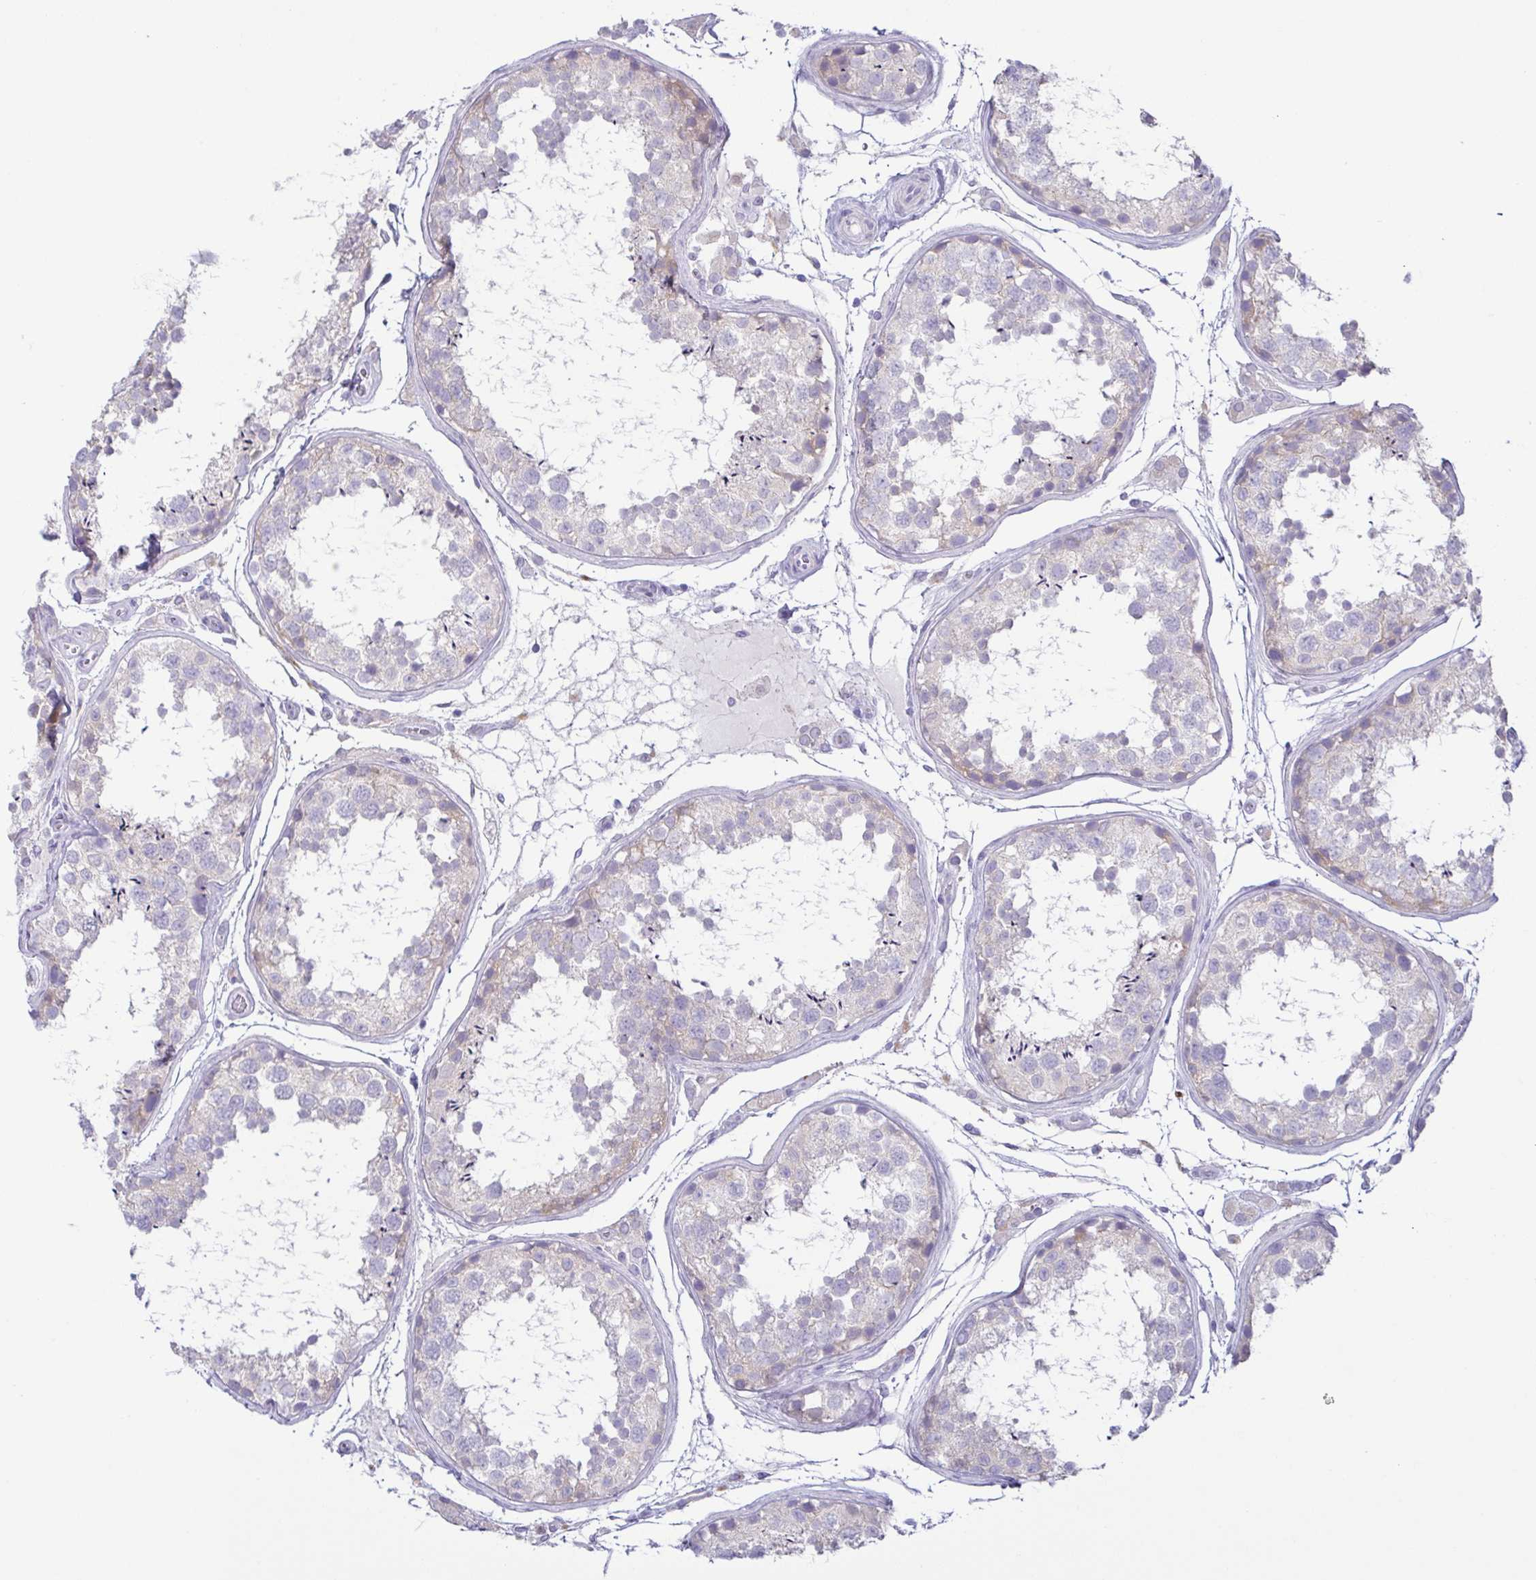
{"staining": {"intensity": "negative", "quantity": "none", "location": "none"}, "tissue": "testis", "cell_type": "Cells in seminiferous ducts", "image_type": "normal", "snomed": [{"axis": "morphology", "description": "Normal tissue, NOS"}, {"axis": "topography", "description": "Testis"}], "caption": "Cells in seminiferous ducts show no significant staining in normal testis. (Stains: DAB IHC with hematoxylin counter stain, Microscopy: brightfield microscopy at high magnification).", "gene": "ATP6V1G2", "patient": {"sex": "male", "age": 29}}